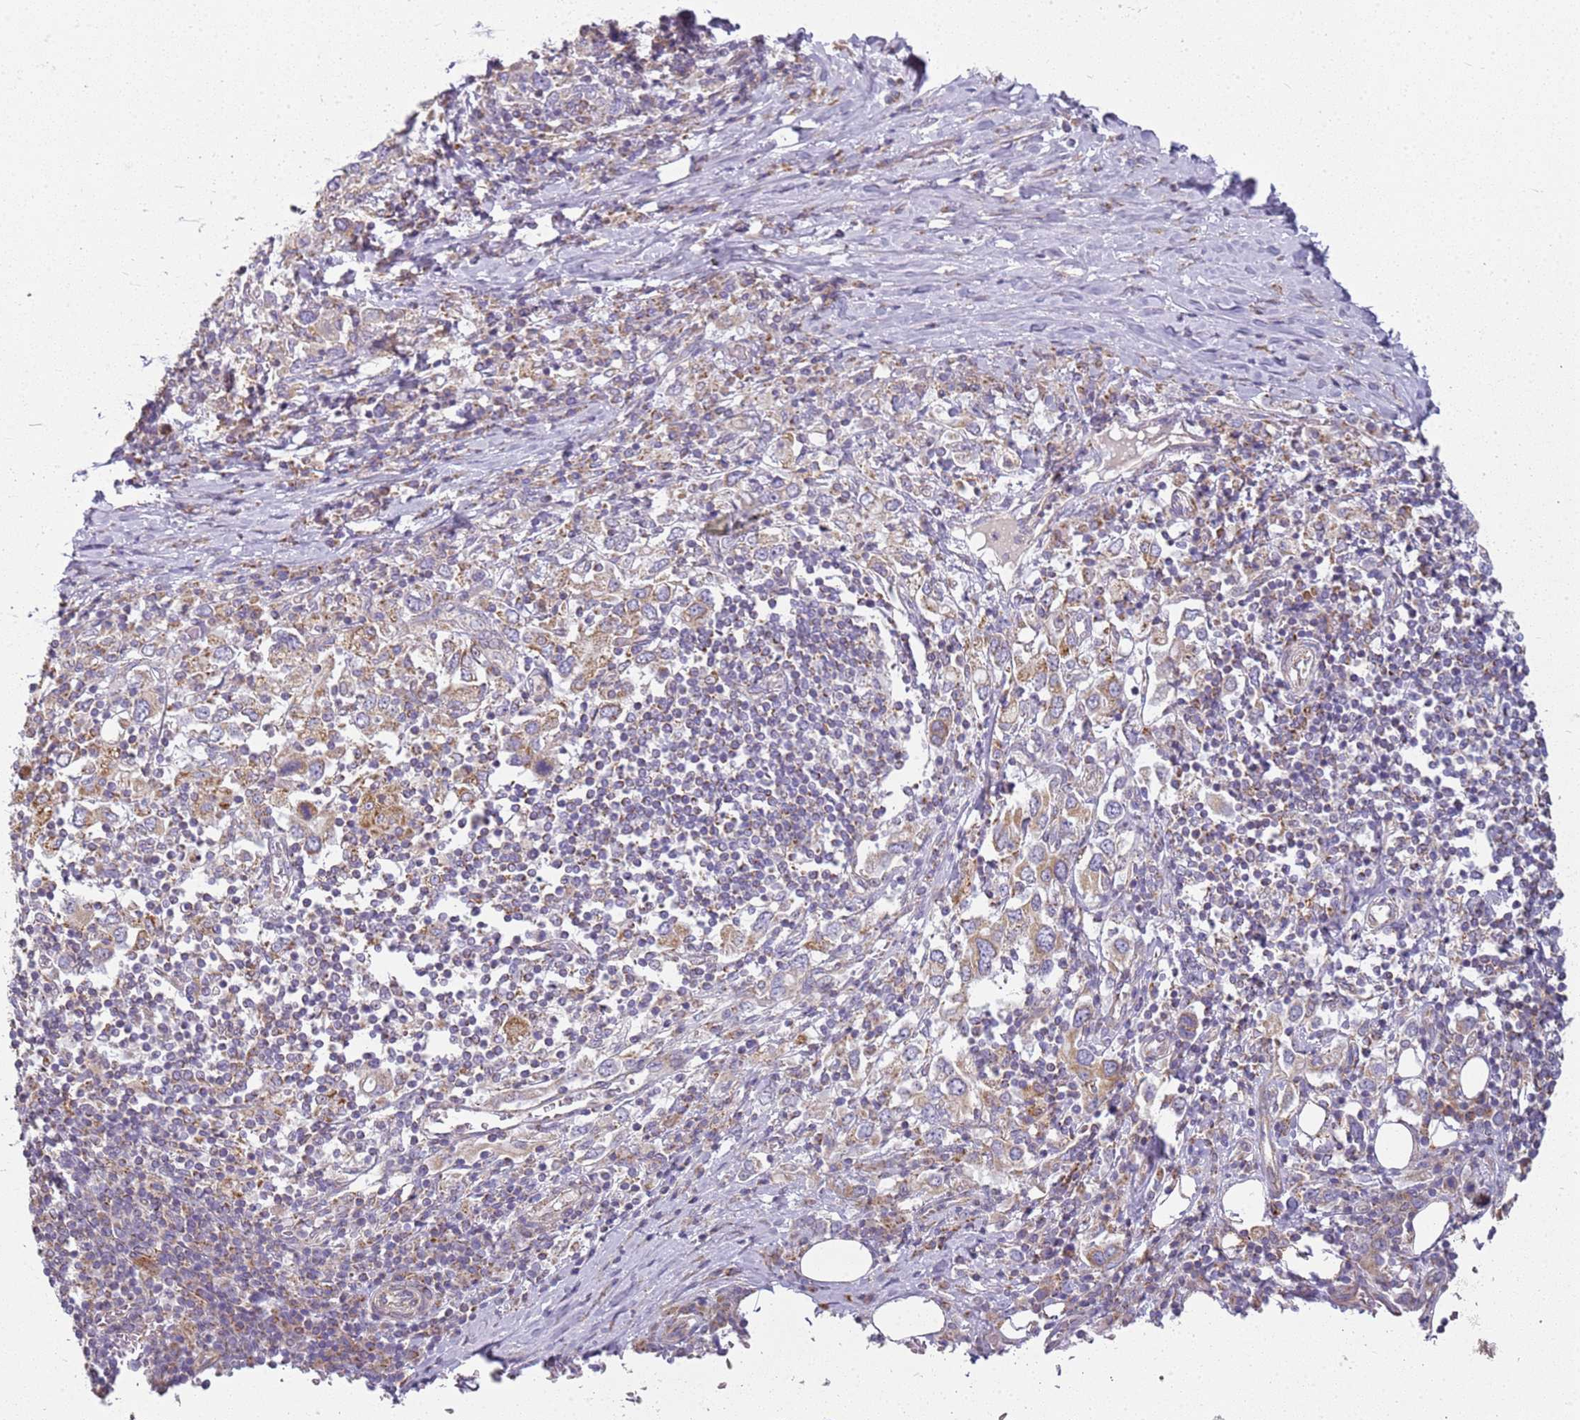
{"staining": {"intensity": "negative", "quantity": "none", "location": "none"}, "tissue": "stomach cancer", "cell_type": "Tumor cells", "image_type": "cancer", "snomed": [{"axis": "morphology", "description": "Adenocarcinoma, NOS"}, {"axis": "topography", "description": "Stomach, upper"}, {"axis": "topography", "description": "Stomach"}], "caption": "A micrograph of stomach cancer (adenocarcinoma) stained for a protein exhibits no brown staining in tumor cells.", "gene": "TMEM200C", "patient": {"sex": "male", "age": 62}}